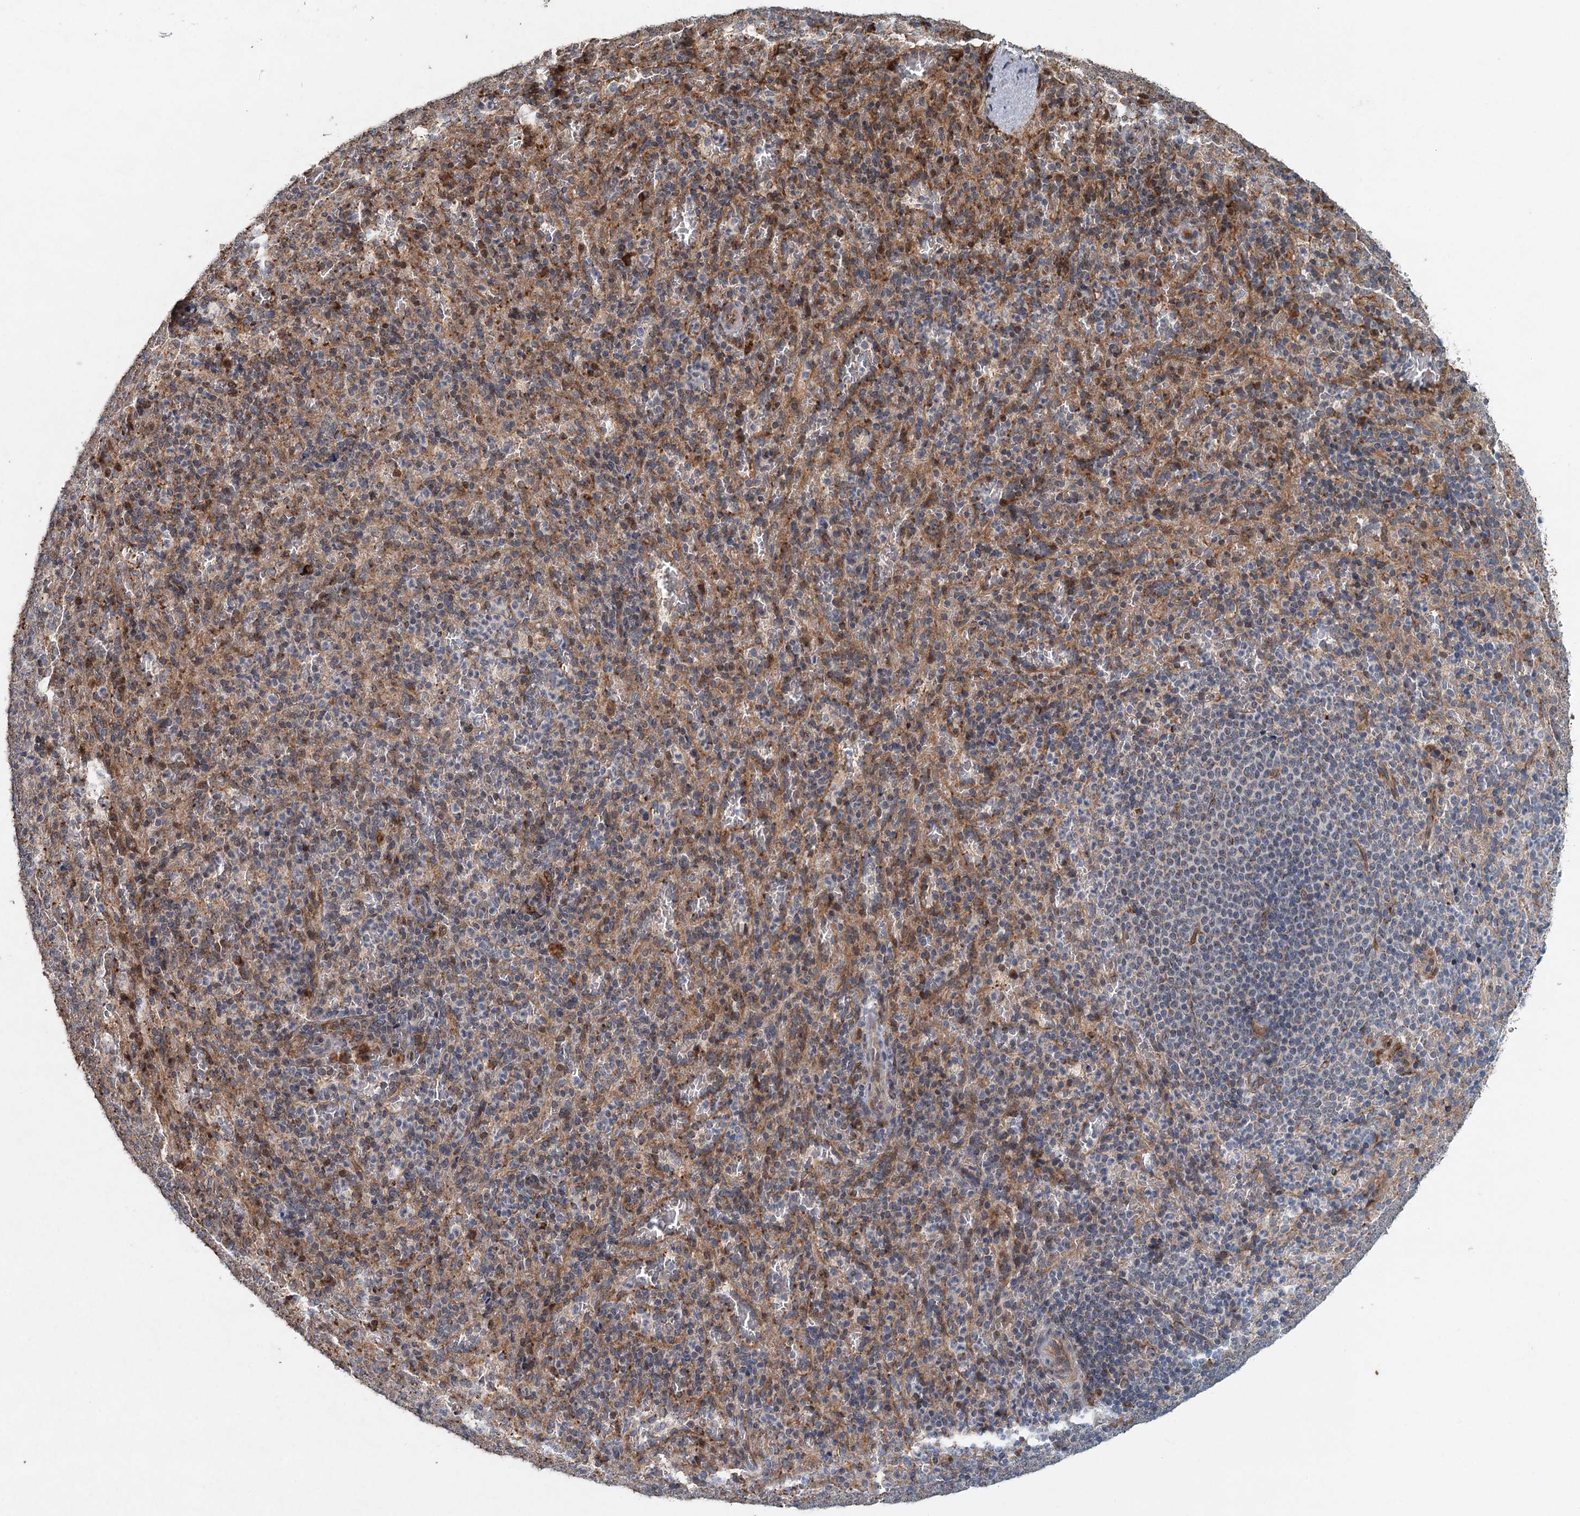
{"staining": {"intensity": "moderate", "quantity": "25%-75%", "location": "cytoplasmic/membranous,nuclear"}, "tissue": "spleen", "cell_type": "Cells in red pulp", "image_type": "normal", "snomed": [{"axis": "morphology", "description": "Normal tissue, NOS"}, {"axis": "topography", "description": "Spleen"}], "caption": "Brown immunohistochemical staining in unremarkable spleen displays moderate cytoplasmic/membranous,nuclear positivity in approximately 25%-75% of cells in red pulp. The protein is stained brown, and the nuclei are stained in blue (DAB (3,3'-diaminobenzidine) IHC with brightfield microscopy, high magnification).", "gene": "SRPX2", "patient": {"sex": "female", "age": 21}}